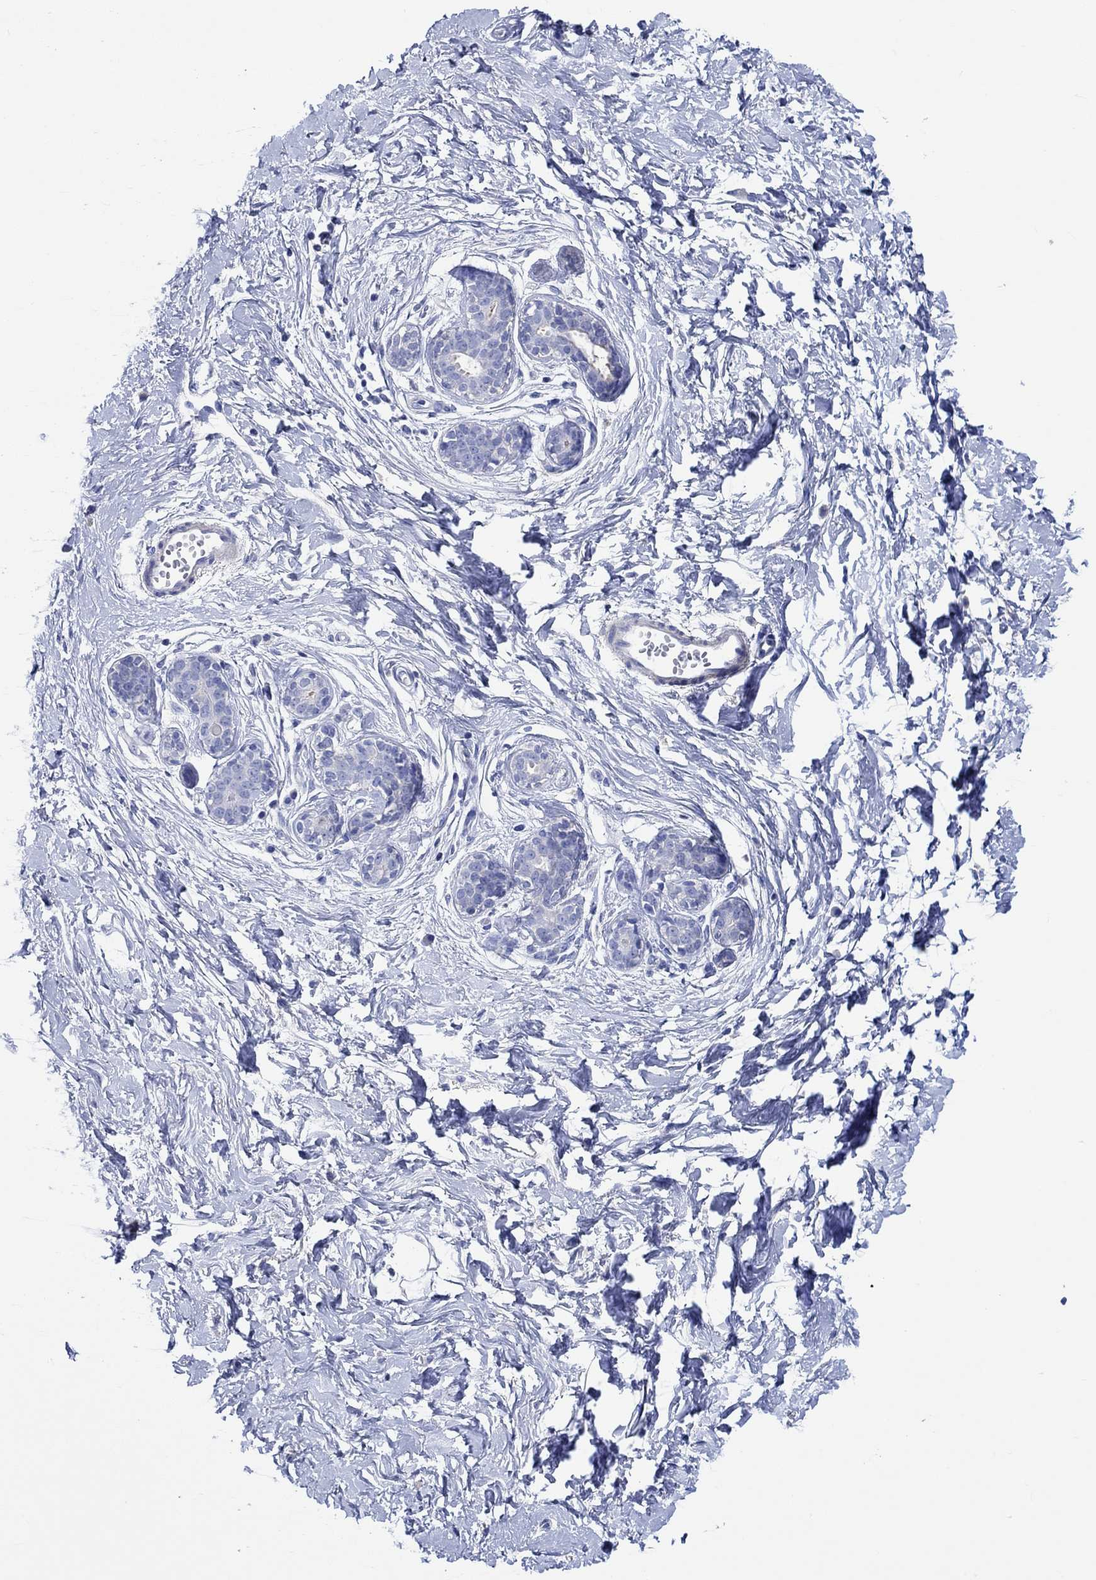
{"staining": {"intensity": "negative", "quantity": "none", "location": "none"}, "tissue": "breast", "cell_type": "Adipocytes", "image_type": "normal", "snomed": [{"axis": "morphology", "description": "Normal tissue, NOS"}, {"axis": "topography", "description": "Breast"}], "caption": "A high-resolution photomicrograph shows immunohistochemistry staining of benign breast, which demonstrates no significant staining in adipocytes.", "gene": "SHISA4", "patient": {"sex": "female", "age": 37}}